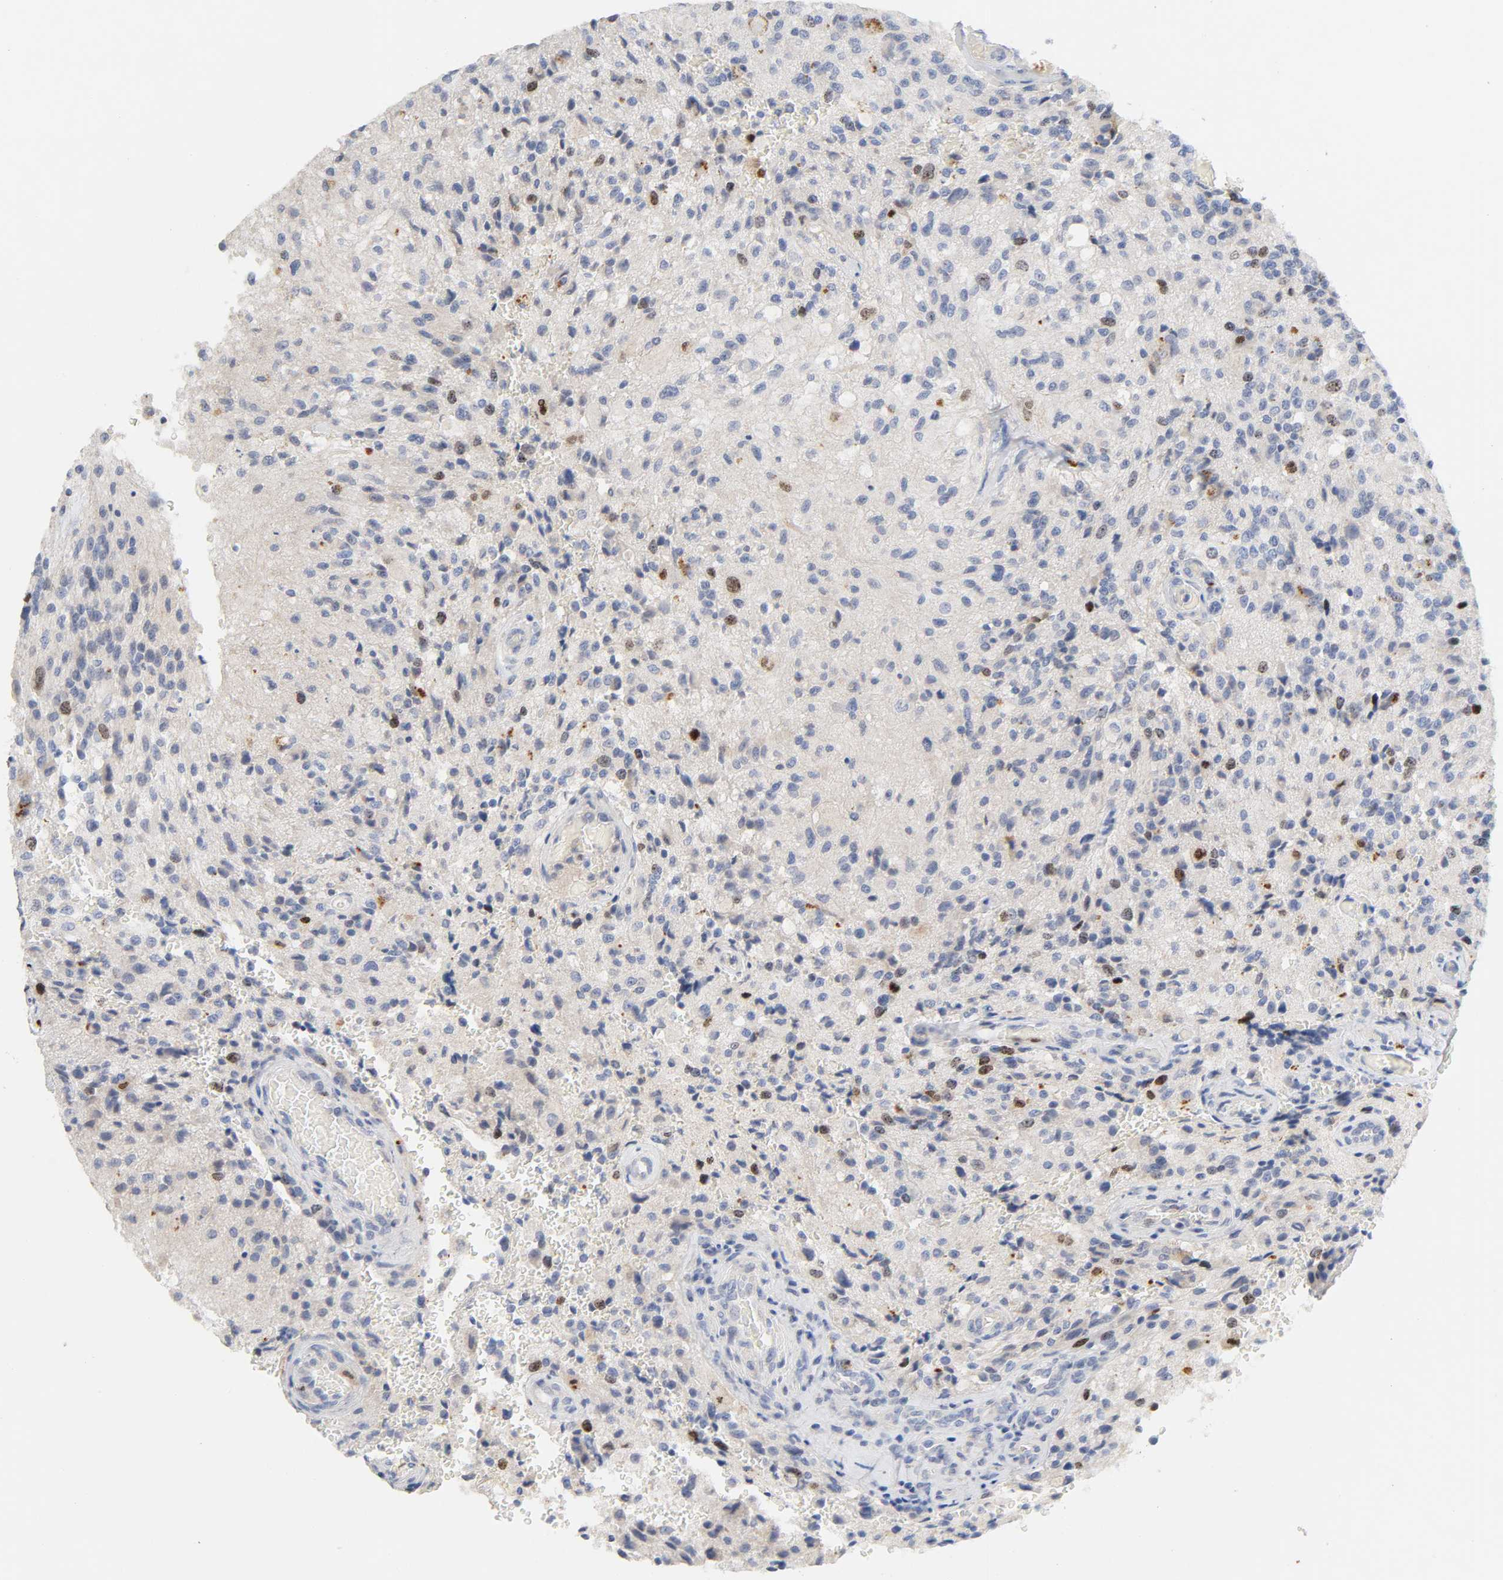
{"staining": {"intensity": "moderate", "quantity": "<25%", "location": "nuclear"}, "tissue": "glioma", "cell_type": "Tumor cells", "image_type": "cancer", "snomed": [{"axis": "morphology", "description": "Normal tissue, NOS"}, {"axis": "morphology", "description": "Glioma, malignant, High grade"}, {"axis": "topography", "description": "Cerebral cortex"}], "caption": "IHC of malignant glioma (high-grade) displays low levels of moderate nuclear positivity in about <25% of tumor cells.", "gene": "BIRC5", "patient": {"sex": "male", "age": 56}}